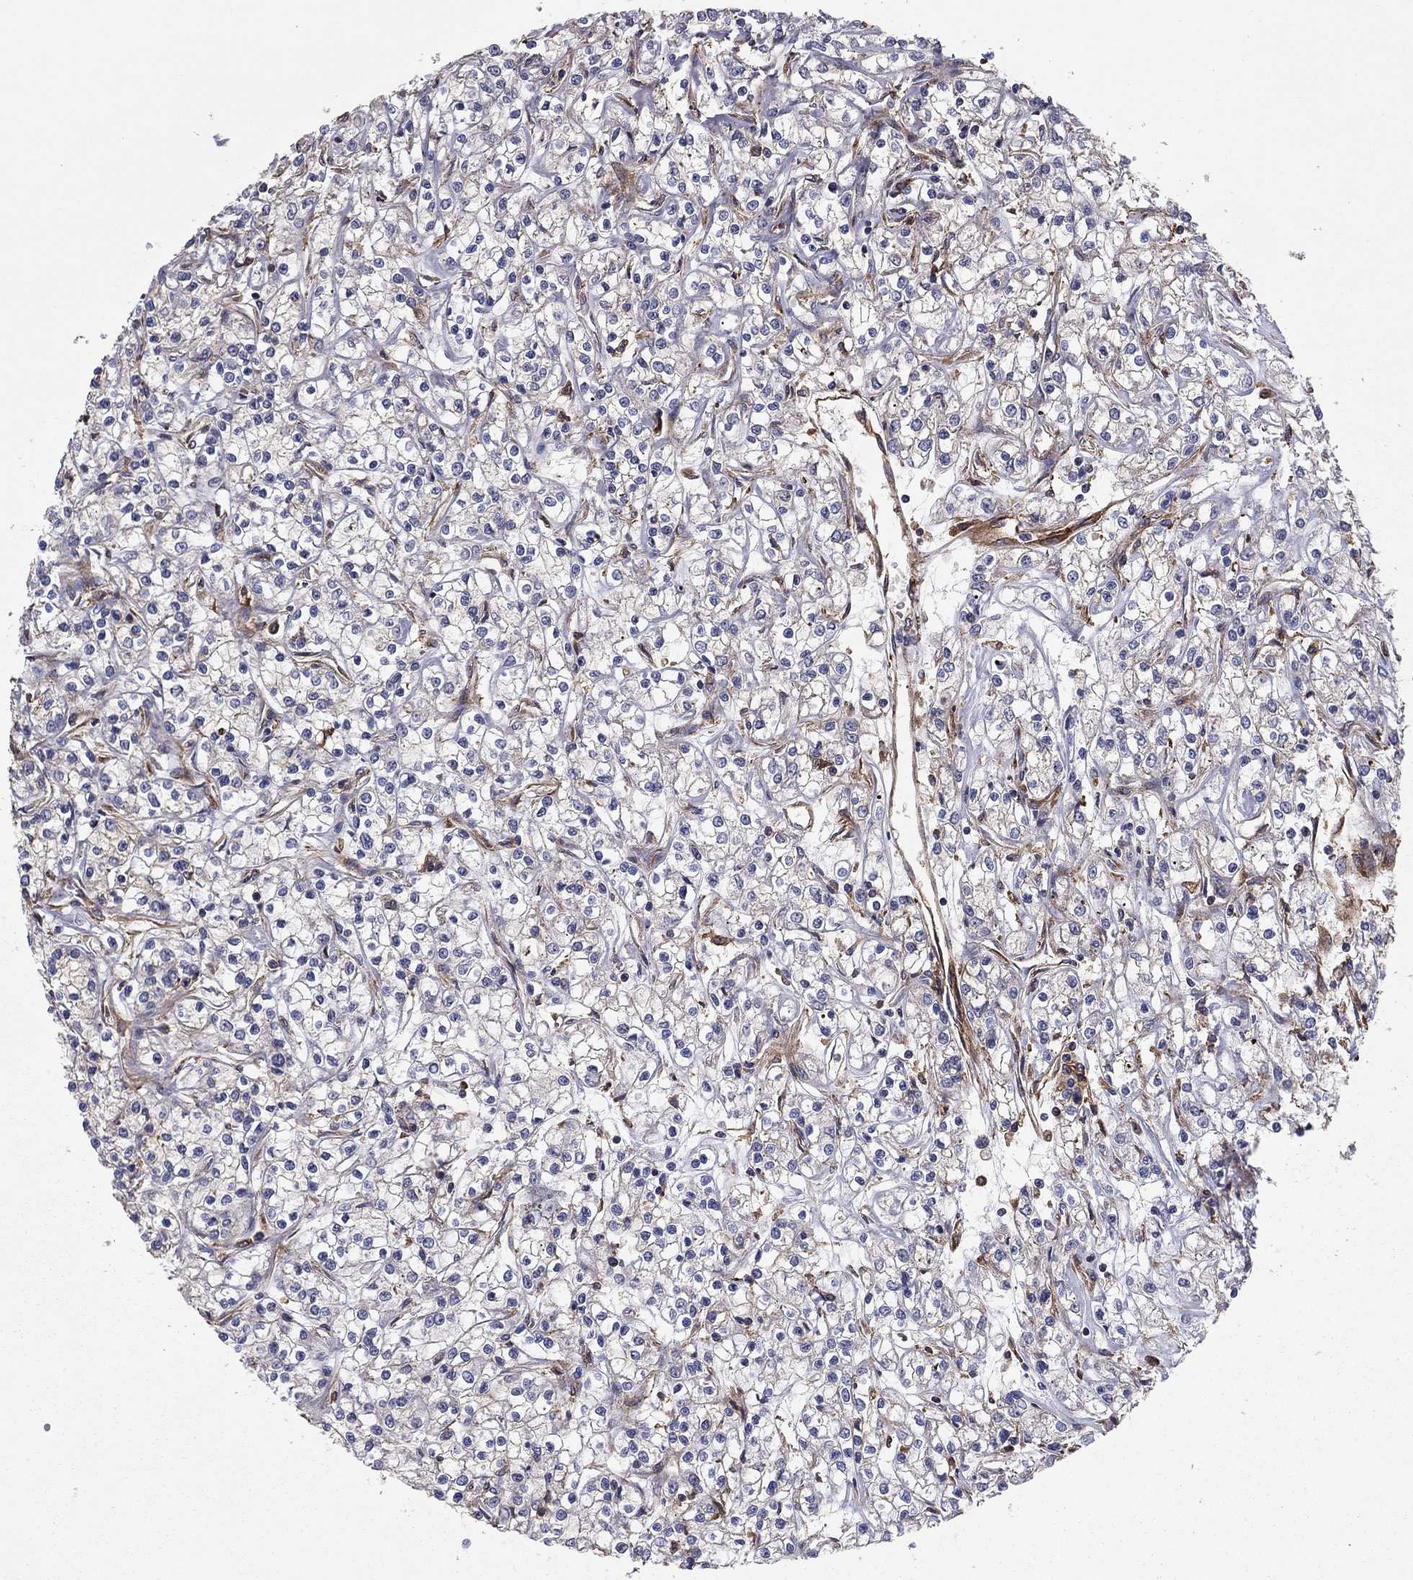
{"staining": {"intensity": "negative", "quantity": "none", "location": "none"}, "tissue": "renal cancer", "cell_type": "Tumor cells", "image_type": "cancer", "snomed": [{"axis": "morphology", "description": "Adenocarcinoma, NOS"}, {"axis": "topography", "description": "Kidney"}], "caption": "Tumor cells are negative for protein expression in human renal adenocarcinoma.", "gene": "EHBP1L1", "patient": {"sex": "female", "age": 59}}